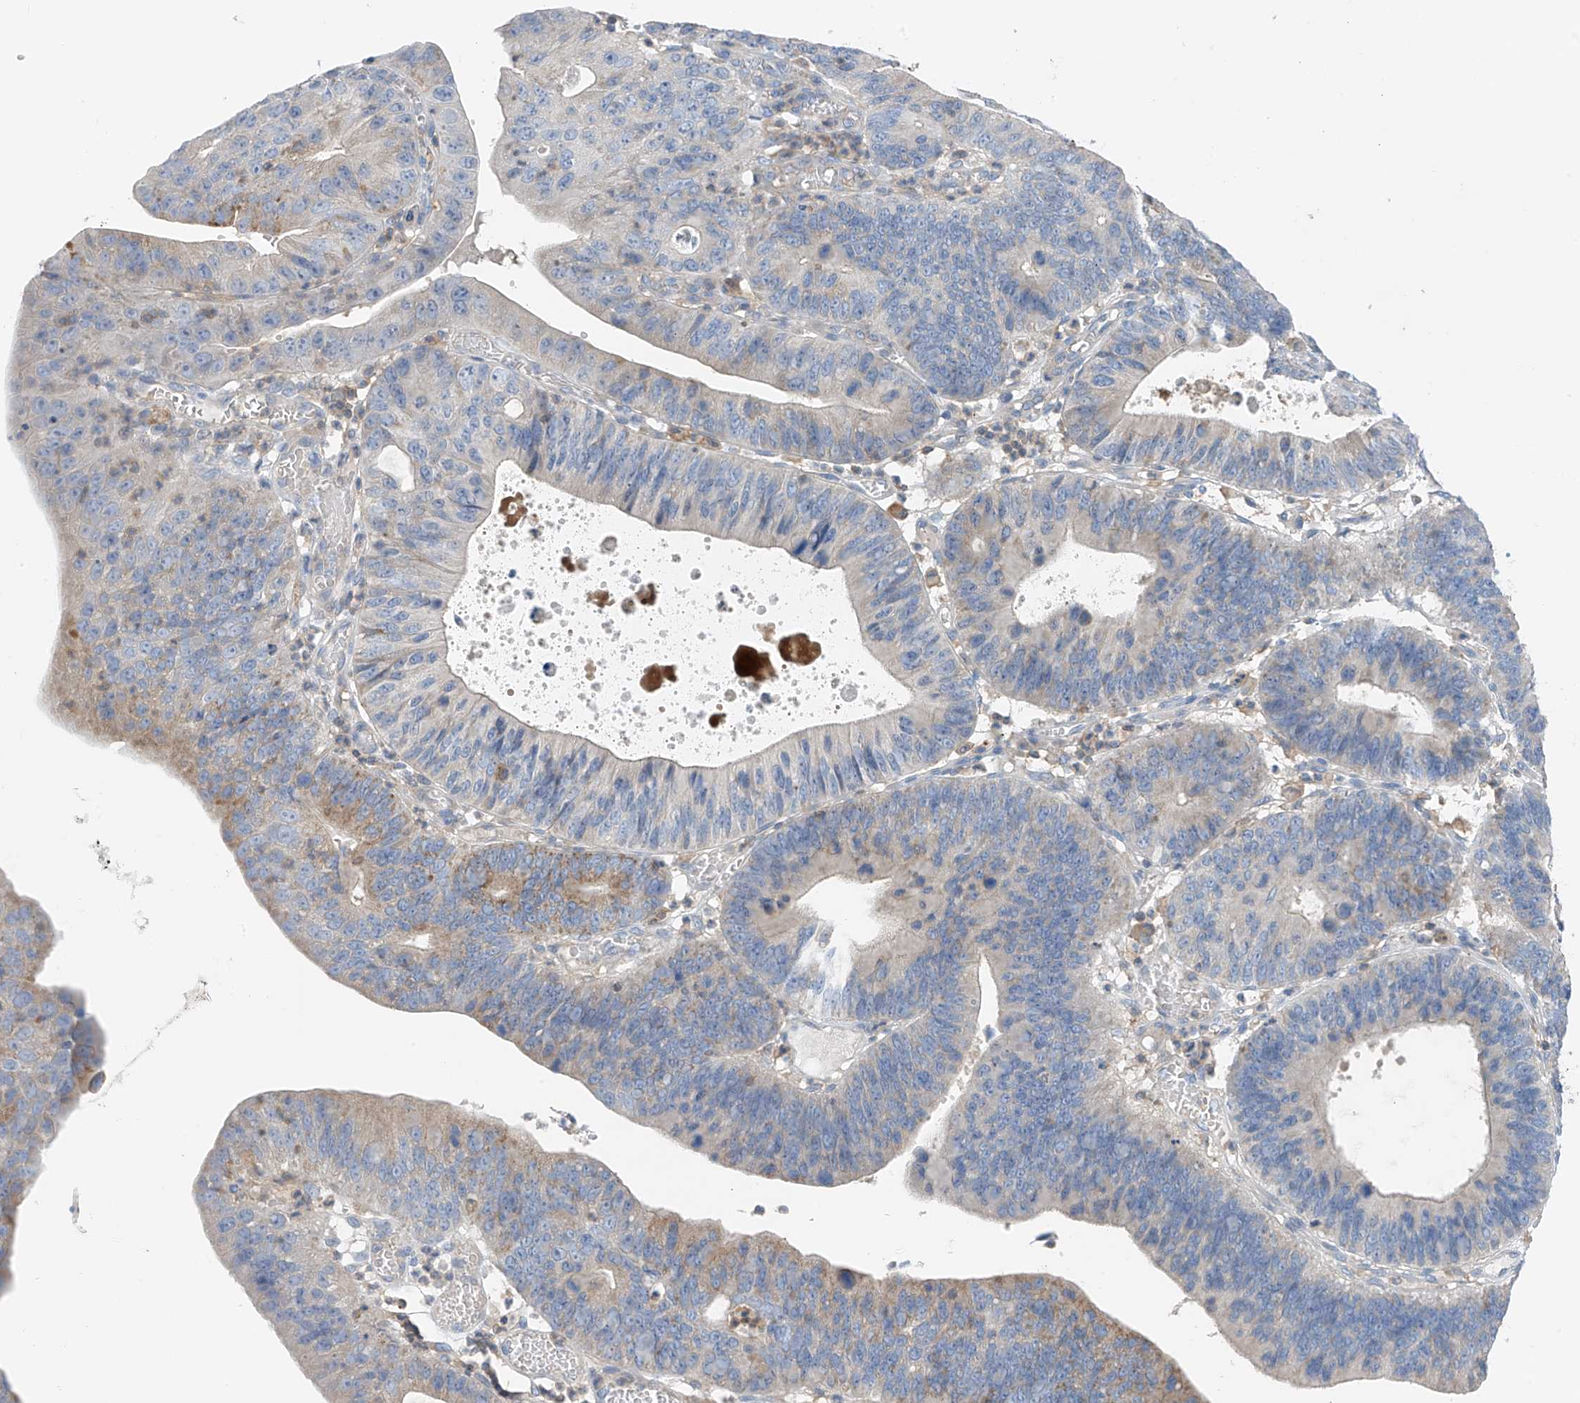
{"staining": {"intensity": "moderate", "quantity": "<25%", "location": "cytoplasmic/membranous"}, "tissue": "stomach cancer", "cell_type": "Tumor cells", "image_type": "cancer", "snomed": [{"axis": "morphology", "description": "Adenocarcinoma, NOS"}, {"axis": "topography", "description": "Stomach"}], "caption": "A brown stain labels moderate cytoplasmic/membranous positivity of a protein in human stomach adenocarcinoma tumor cells.", "gene": "NALCN", "patient": {"sex": "male", "age": 59}}